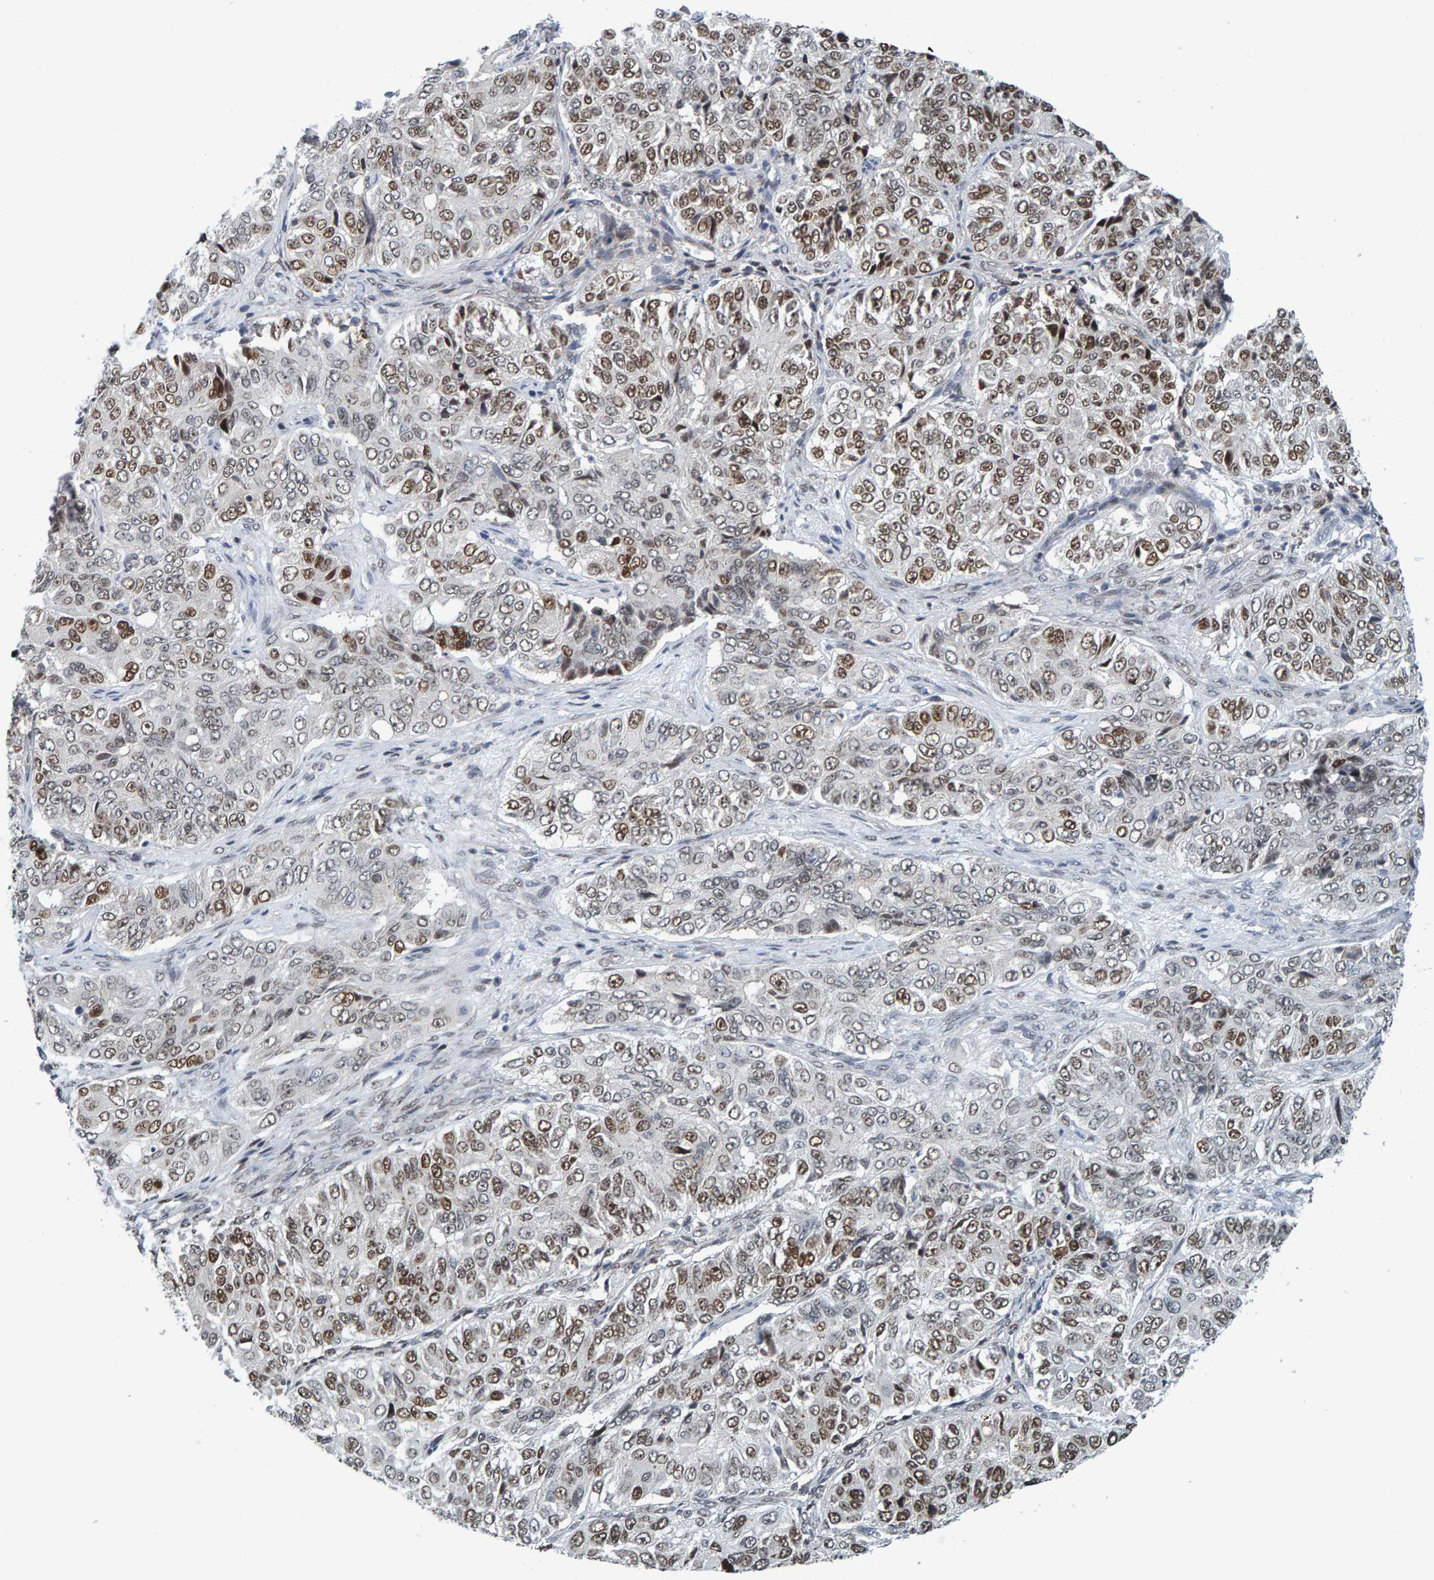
{"staining": {"intensity": "moderate", "quantity": ">75%", "location": "nuclear"}, "tissue": "ovarian cancer", "cell_type": "Tumor cells", "image_type": "cancer", "snomed": [{"axis": "morphology", "description": "Carcinoma, endometroid"}, {"axis": "topography", "description": "Ovary"}], "caption": "Protein expression analysis of human ovarian cancer reveals moderate nuclear positivity in about >75% of tumor cells. (brown staining indicates protein expression, while blue staining denotes nuclei).", "gene": "POLR1E", "patient": {"sex": "female", "age": 51}}